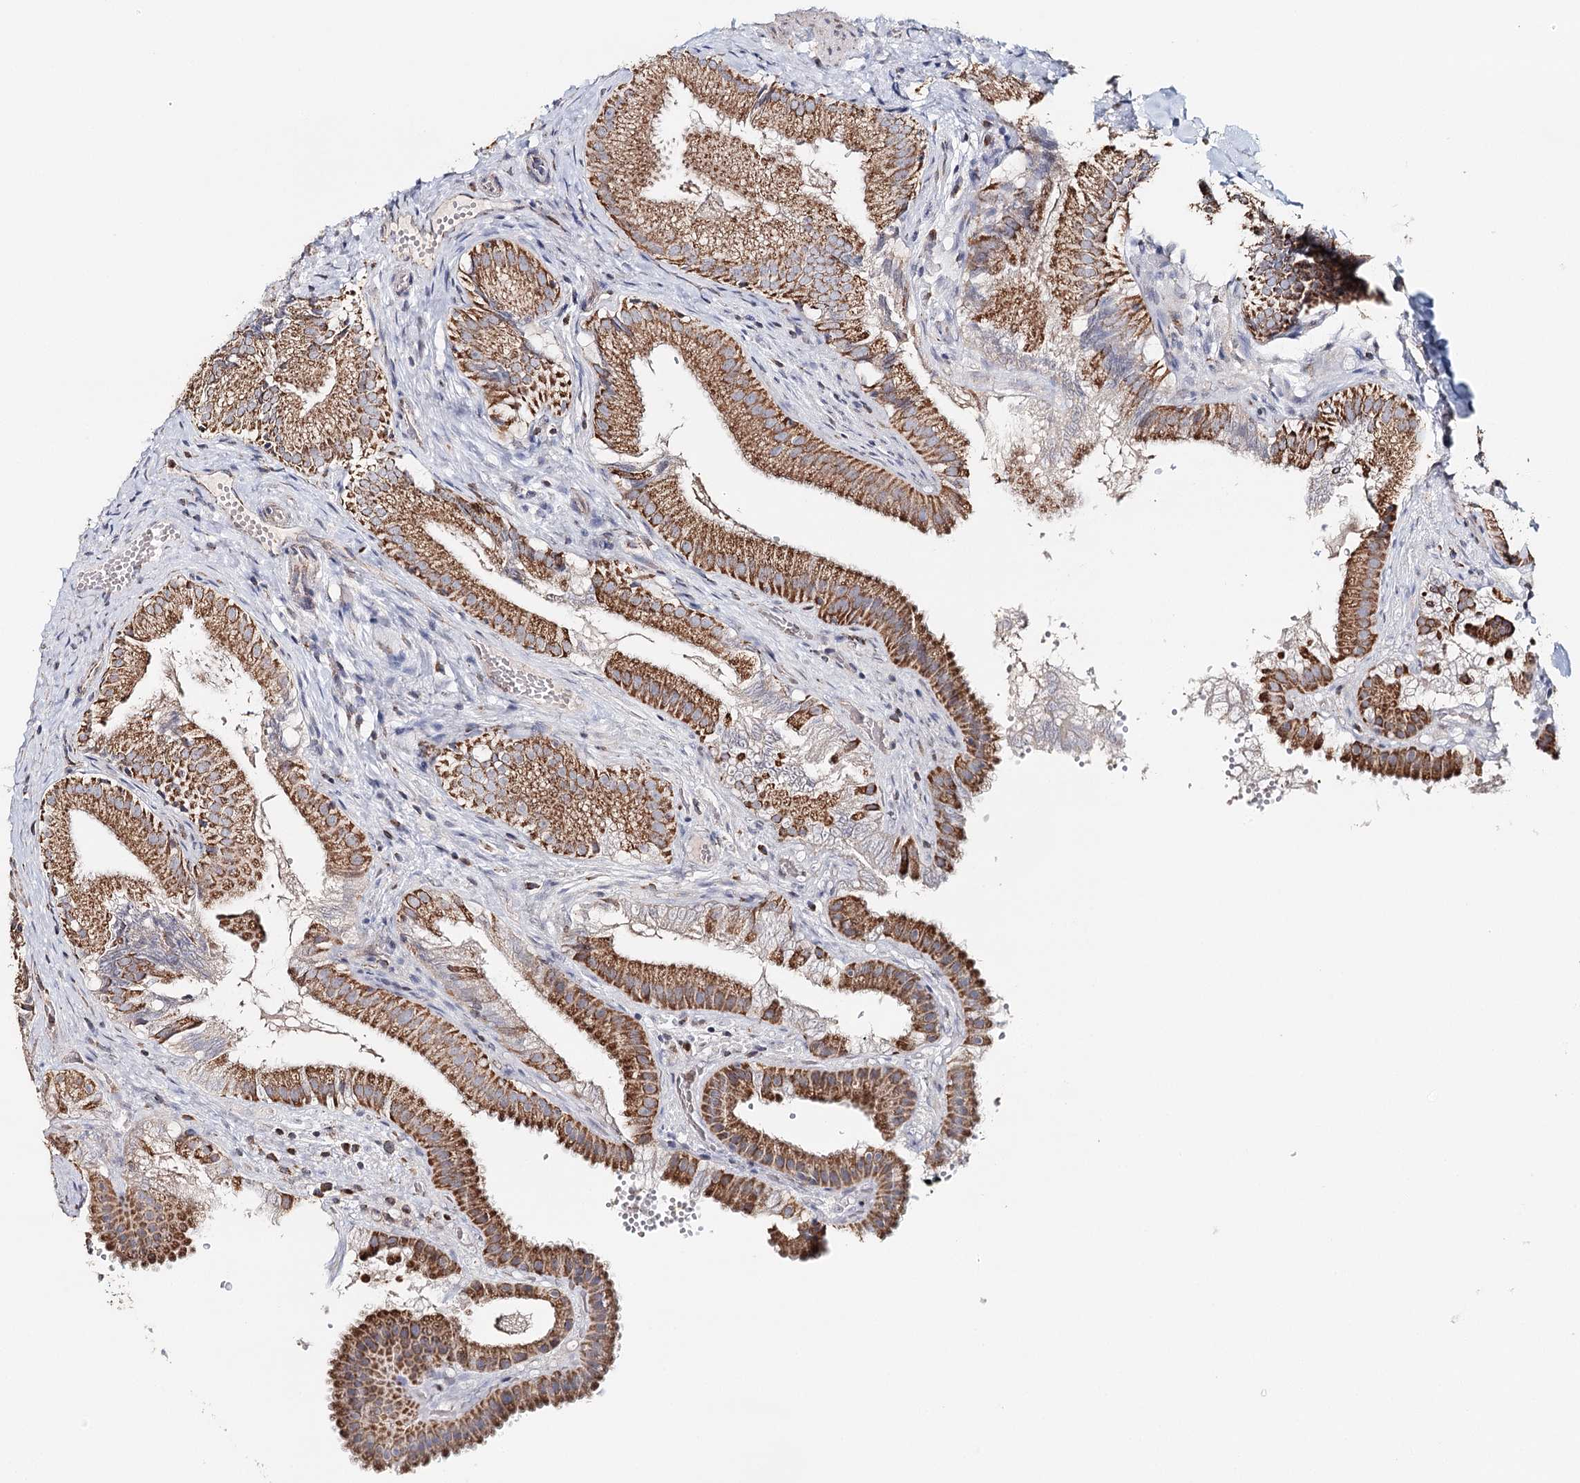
{"staining": {"intensity": "moderate", "quantity": ">75%", "location": "cytoplasmic/membranous"}, "tissue": "gallbladder", "cell_type": "Glandular cells", "image_type": "normal", "snomed": [{"axis": "morphology", "description": "Normal tissue, NOS"}, {"axis": "topography", "description": "Gallbladder"}], "caption": "Immunohistochemistry (IHC) staining of unremarkable gallbladder, which shows medium levels of moderate cytoplasmic/membranous staining in approximately >75% of glandular cells indicating moderate cytoplasmic/membranous protein staining. The staining was performed using DAB (3,3'-diaminobenzidine) (brown) for protein detection and nuclei were counterstained in hematoxylin (blue).", "gene": "MMP25", "patient": {"sex": "female", "age": 30}}